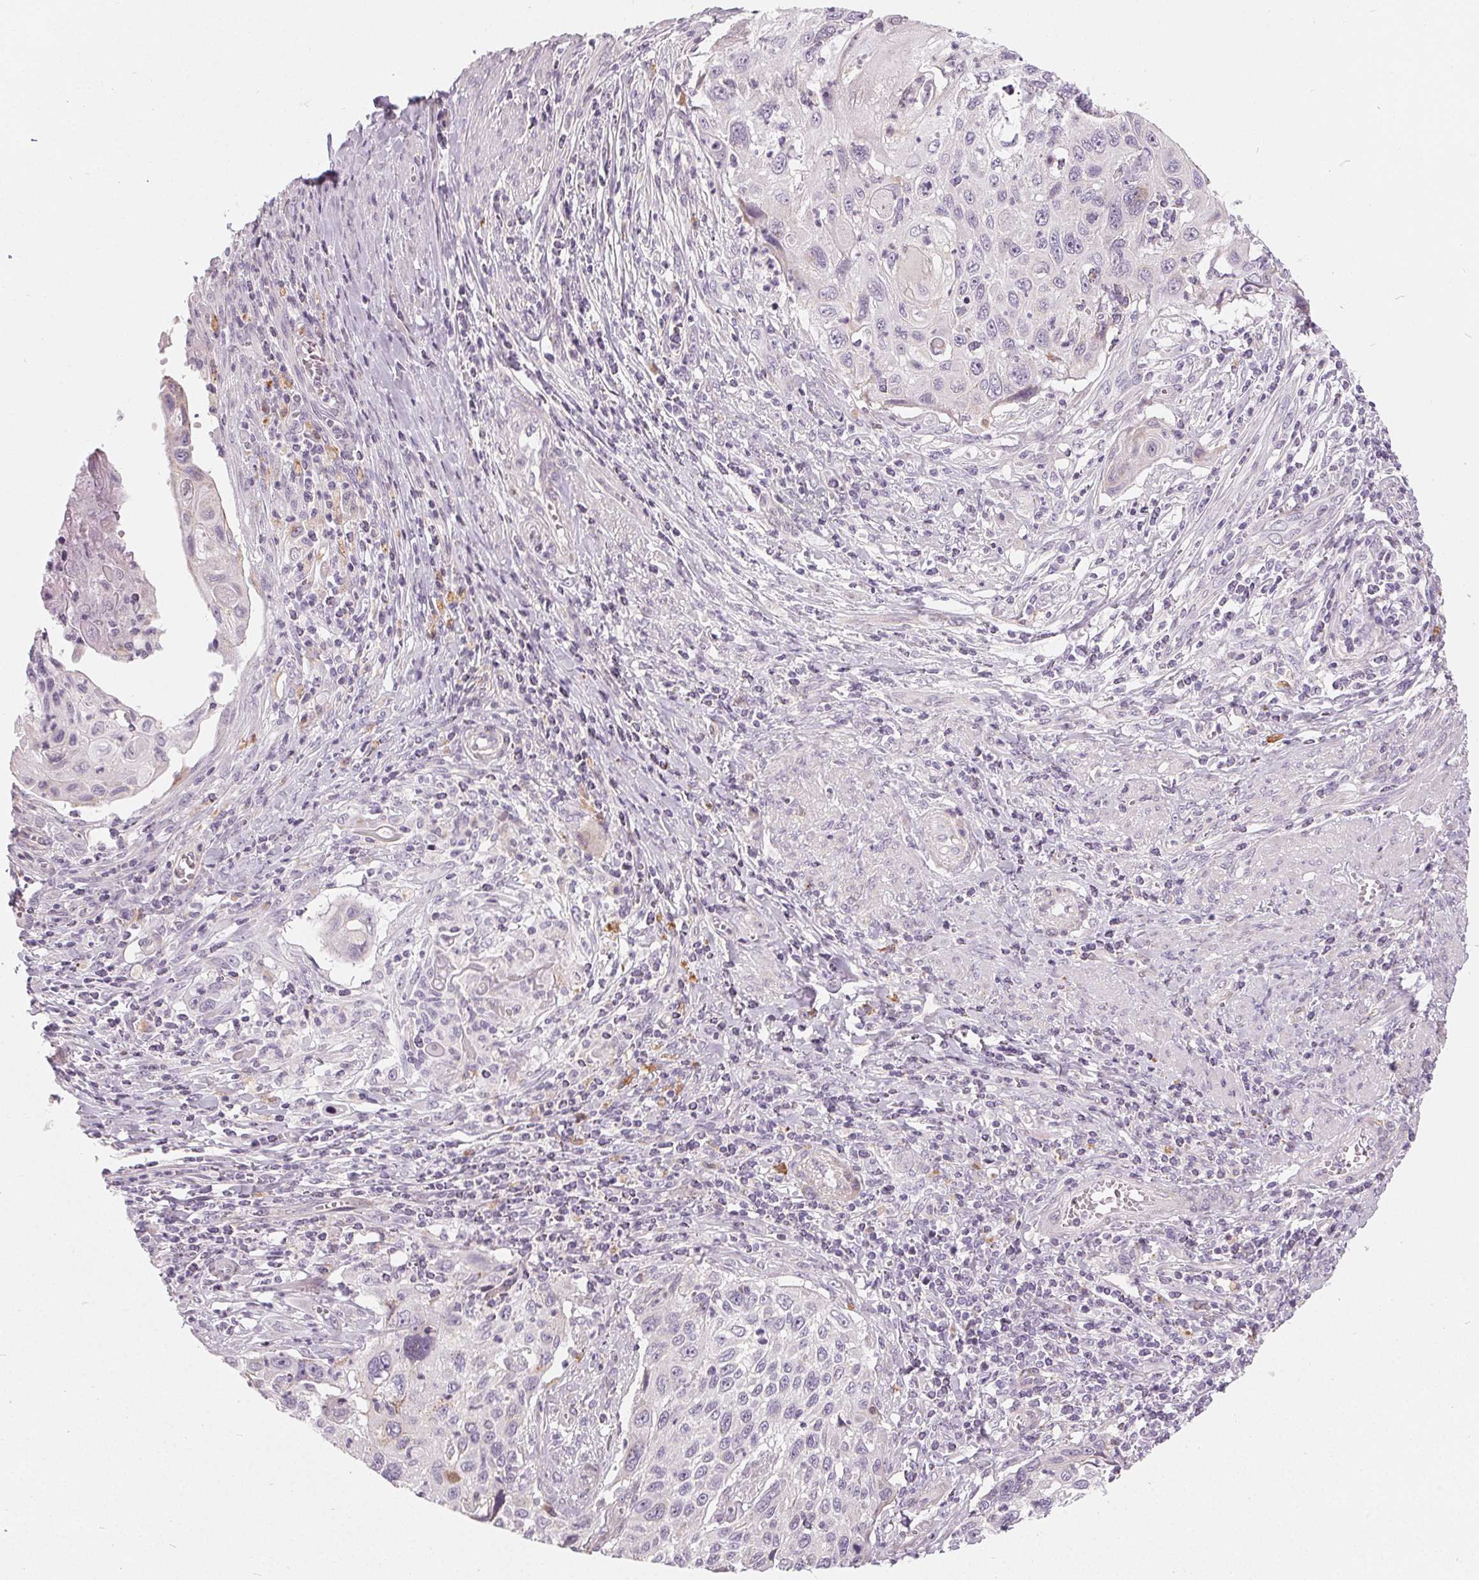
{"staining": {"intensity": "negative", "quantity": "none", "location": "none"}, "tissue": "cervical cancer", "cell_type": "Tumor cells", "image_type": "cancer", "snomed": [{"axis": "morphology", "description": "Squamous cell carcinoma, NOS"}, {"axis": "topography", "description": "Cervix"}], "caption": "Cervical cancer (squamous cell carcinoma) was stained to show a protein in brown. There is no significant expression in tumor cells. (IHC, brightfield microscopy, high magnification).", "gene": "HOPX", "patient": {"sex": "female", "age": 70}}